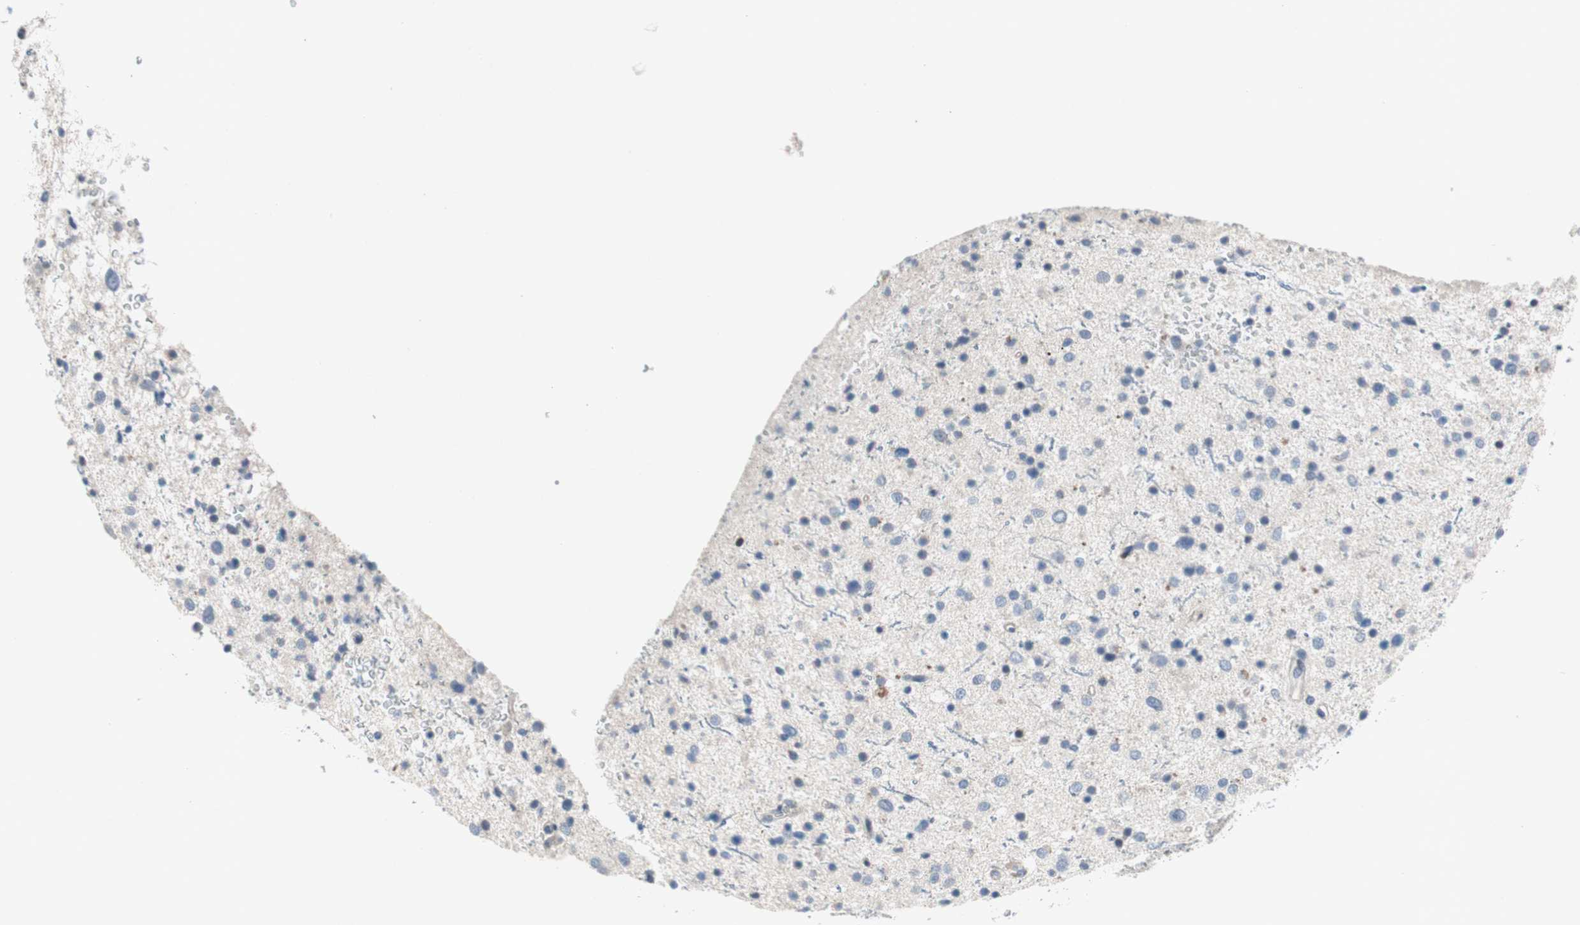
{"staining": {"intensity": "negative", "quantity": "none", "location": "none"}, "tissue": "glioma", "cell_type": "Tumor cells", "image_type": "cancer", "snomed": [{"axis": "morphology", "description": "Glioma, malignant, Low grade"}, {"axis": "topography", "description": "Brain"}], "caption": "Immunohistochemistry (IHC) micrograph of human glioma stained for a protein (brown), which displays no positivity in tumor cells. (Stains: DAB (3,3'-diaminobenzidine) immunohistochemistry (IHC) with hematoxylin counter stain, Microscopy: brightfield microscopy at high magnification).", "gene": "MUTYH", "patient": {"sex": "female", "age": 37}}